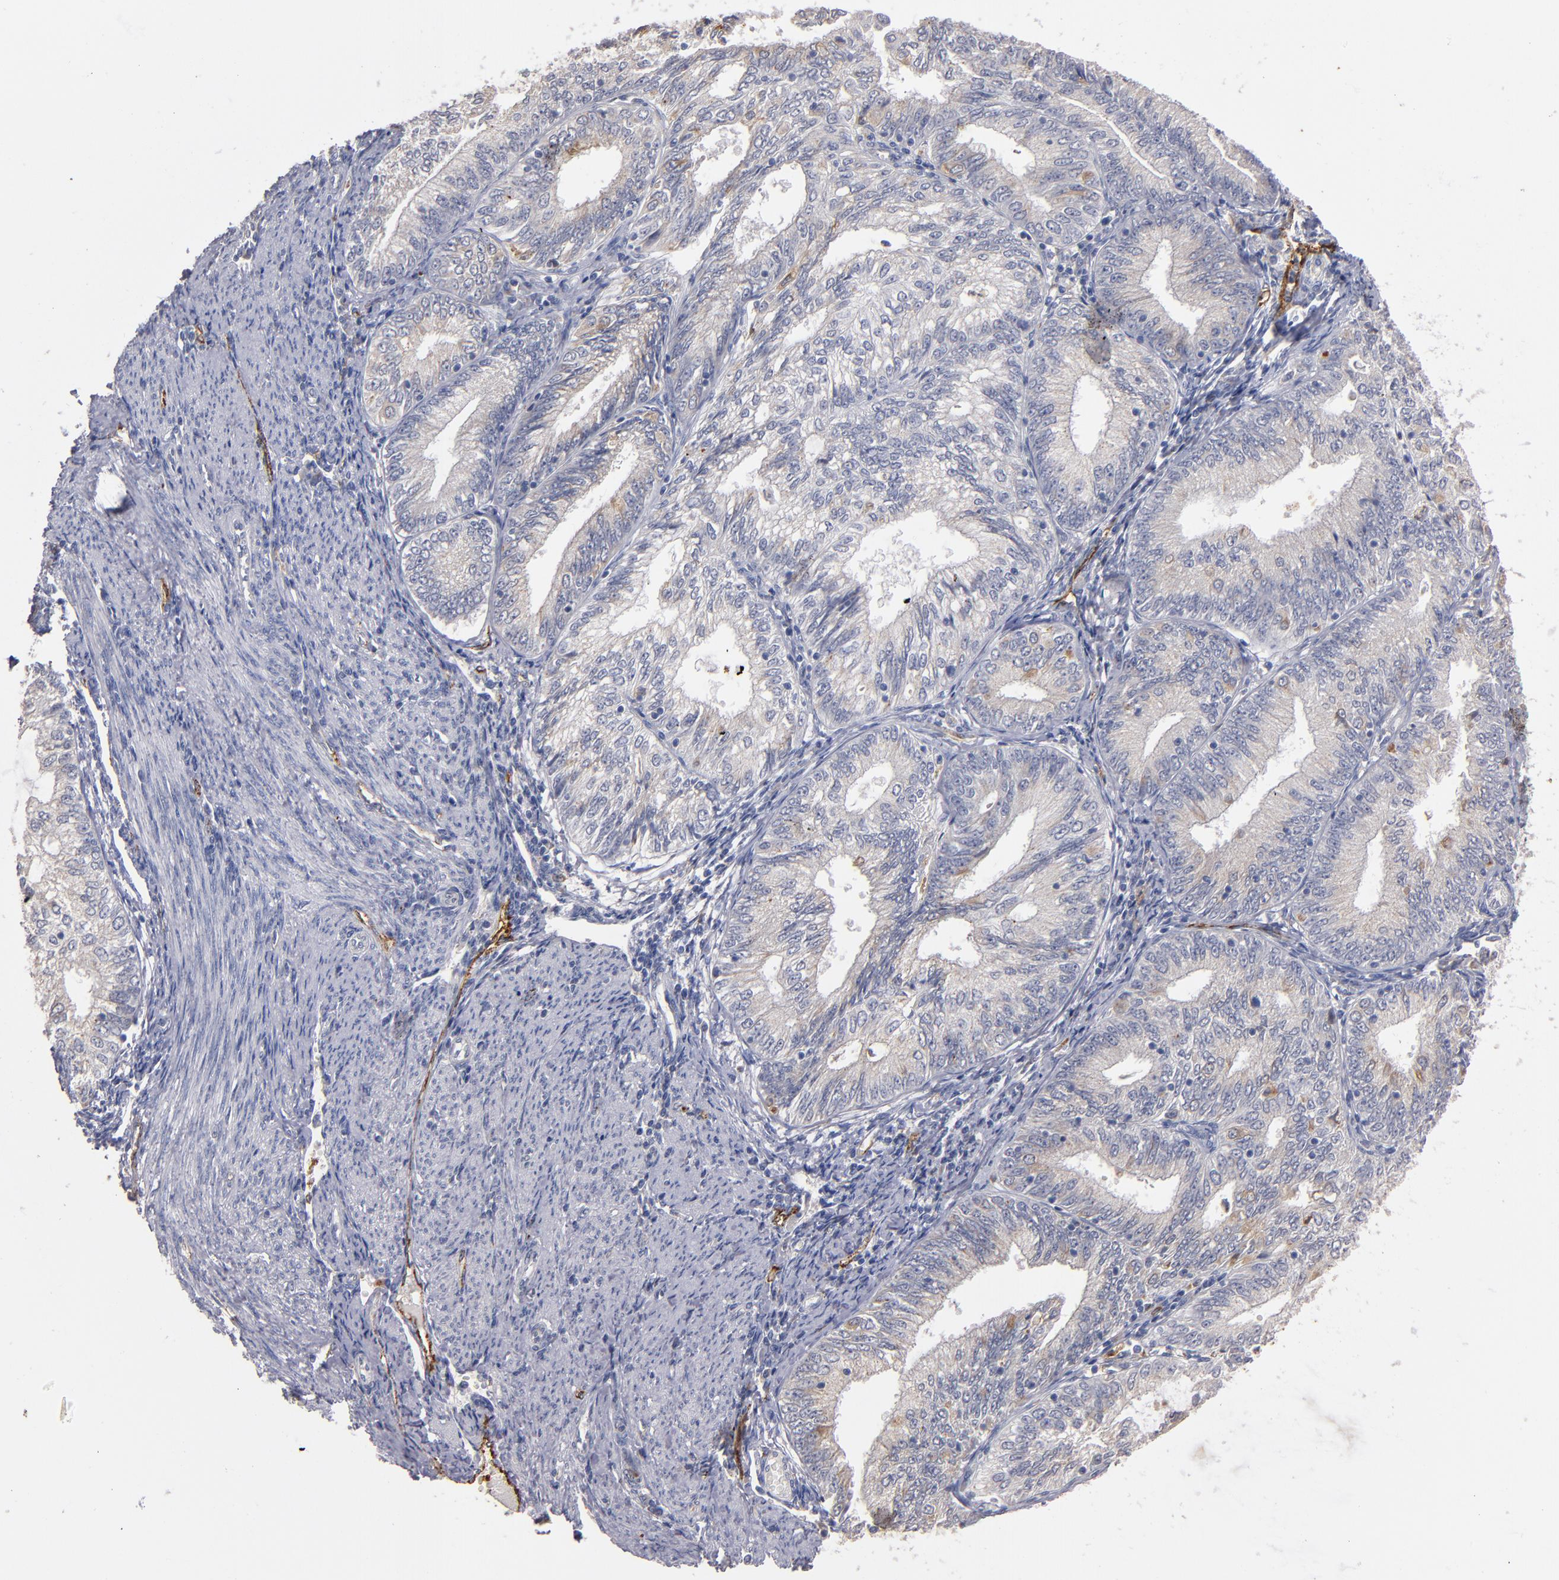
{"staining": {"intensity": "negative", "quantity": "none", "location": "none"}, "tissue": "endometrial cancer", "cell_type": "Tumor cells", "image_type": "cancer", "snomed": [{"axis": "morphology", "description": "Adenocarcinoma, NOS"}, {"axis": "topography", "description": "Endometrium"}], "caption": "IHC micrograph of neoplastic tissue: human endometrial cancer stained with DAB demonstrates no significant protein staining in tumor cells.", "gene": "SELP", "patient": {"sex": "female", "age": 69}}